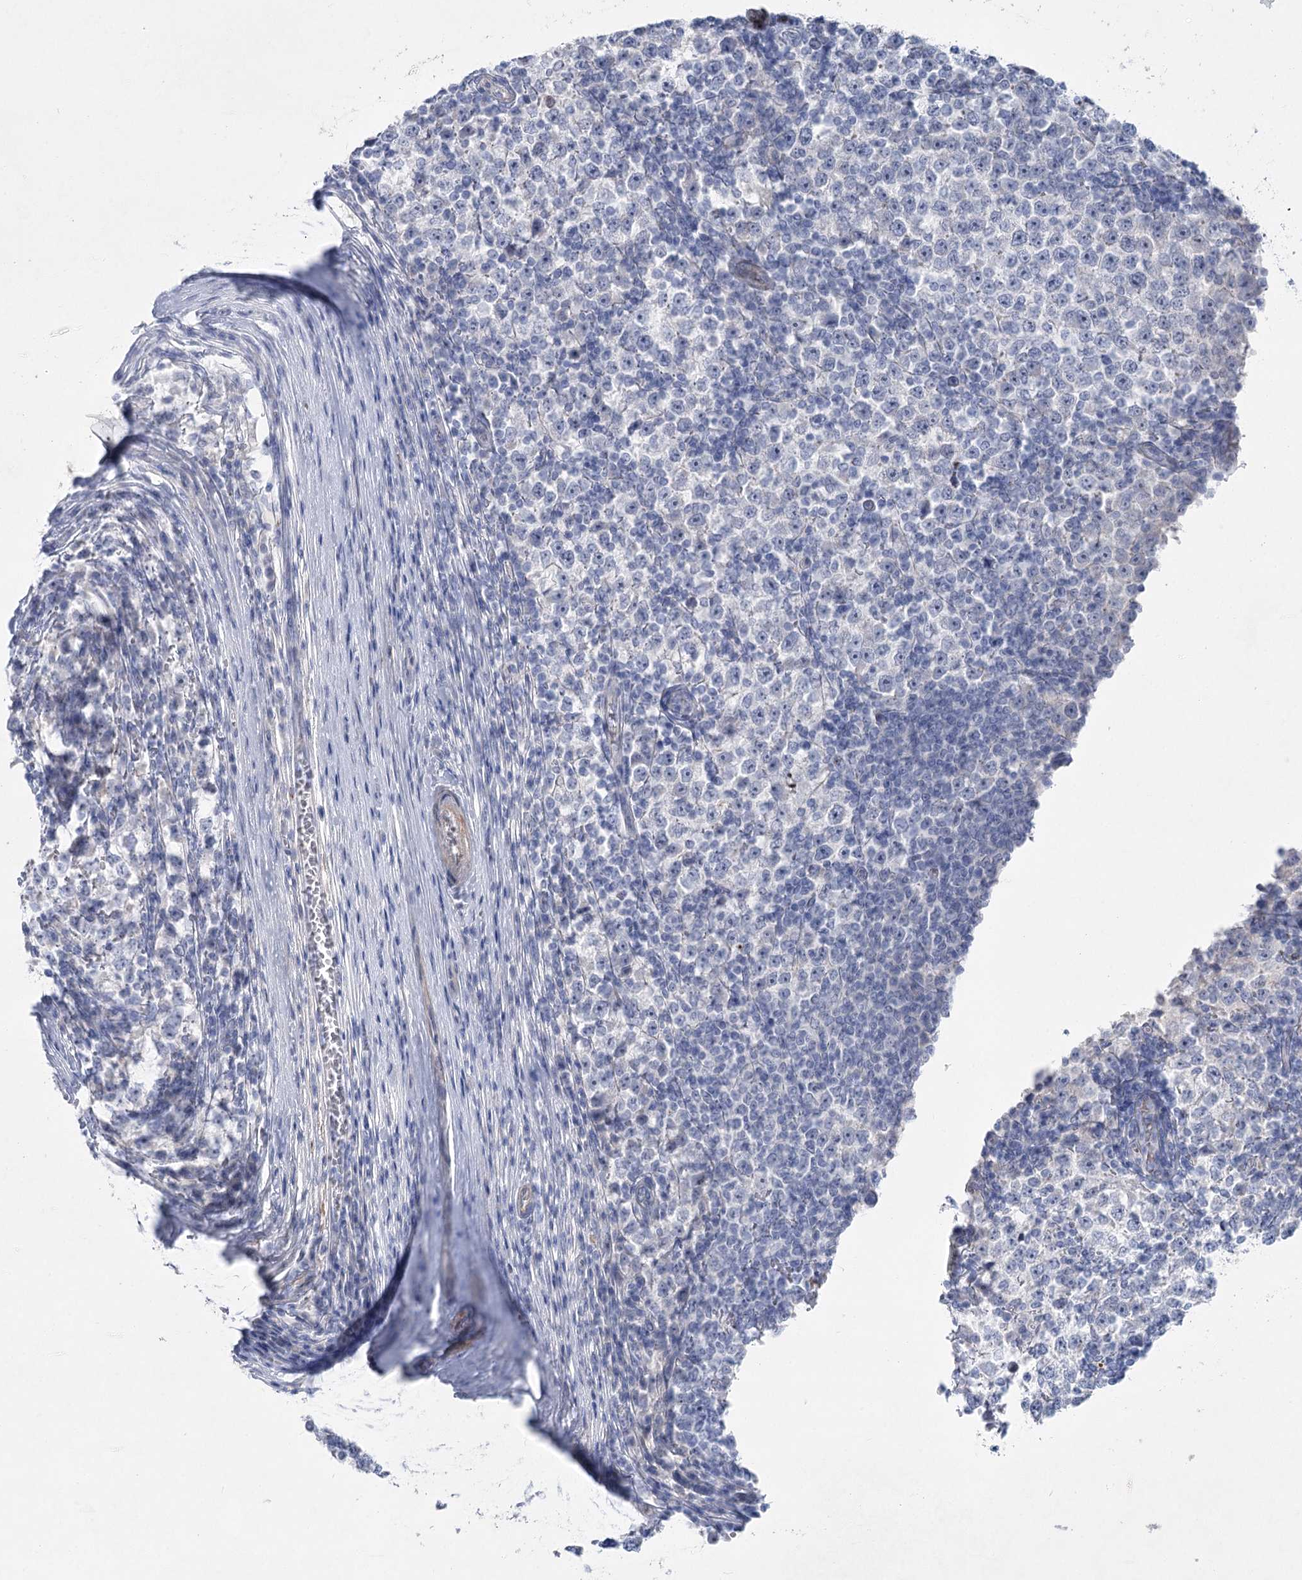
{"staining": {"intensity": "negative", "quantity": "none", "location": "none"}, "tissue": "testis cancer", "cell_type": "Tumor cells", "image_type": "cancer", "snomed": [{"axis": "morphology", "description": "Seminoma, NOS"}, {"axis": "topography", "description": "Testis"}], "caption": "Immunohistochemistry image of human seminoma (testis) stained for a protein (brown), which demonstrates no staining in tumor cells.", "gene": "WDR74", "patient": {"sex": "male", "age": 65}}